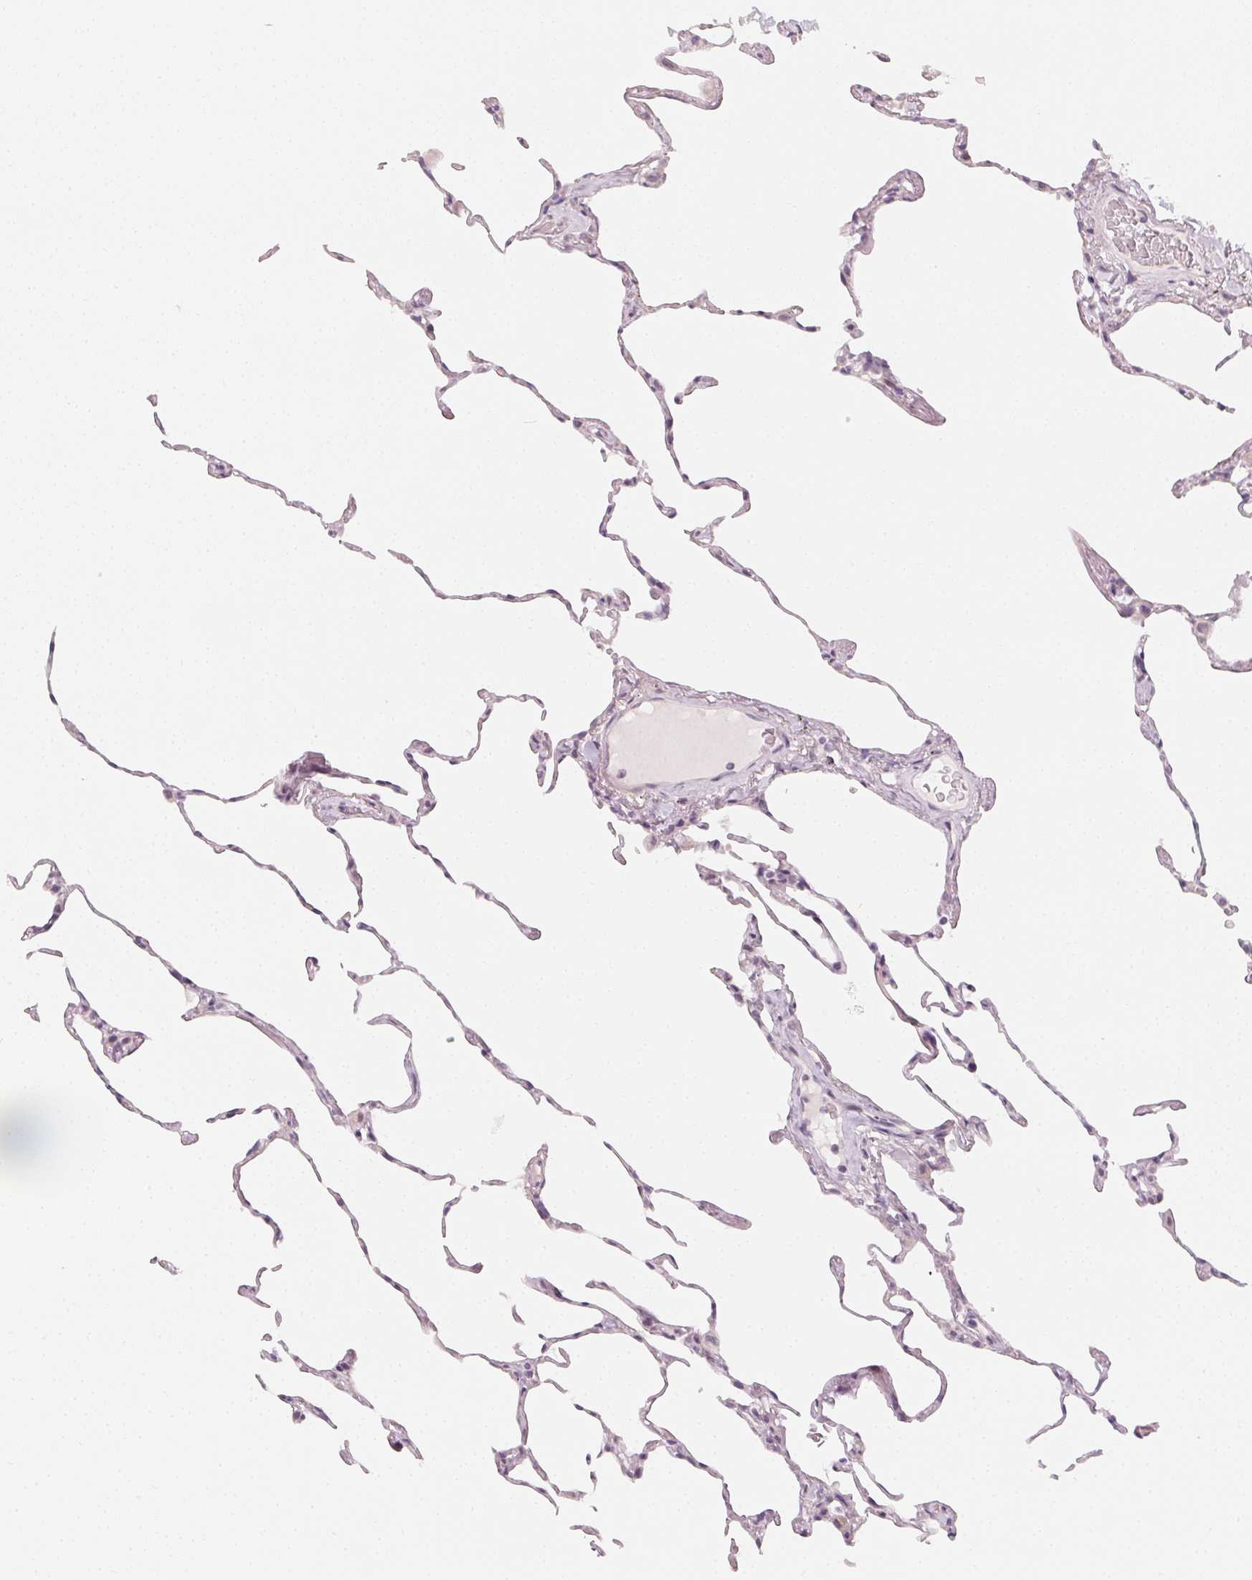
{"staining": {"intensity": "weak", "quantity": "<25%", "location": "cytoplasmic/membranous"}, "tissue": "lung", "cell_type": "Alveolar cells", "image_type": "normal", "snomed": [{"axis": "morphology", "description": "Normal tissue, NOS"}, {"axis": "topography", "description": "Lung"}], "caption": "IHC photomicrograph of unremarkable lung: lung stained with DAB (3,3'-diaminobenzidine) displays no significant protein staining in alveolar cells.", "gene": "CCDC96", "patient": {"sex": "female", "age": 57}}